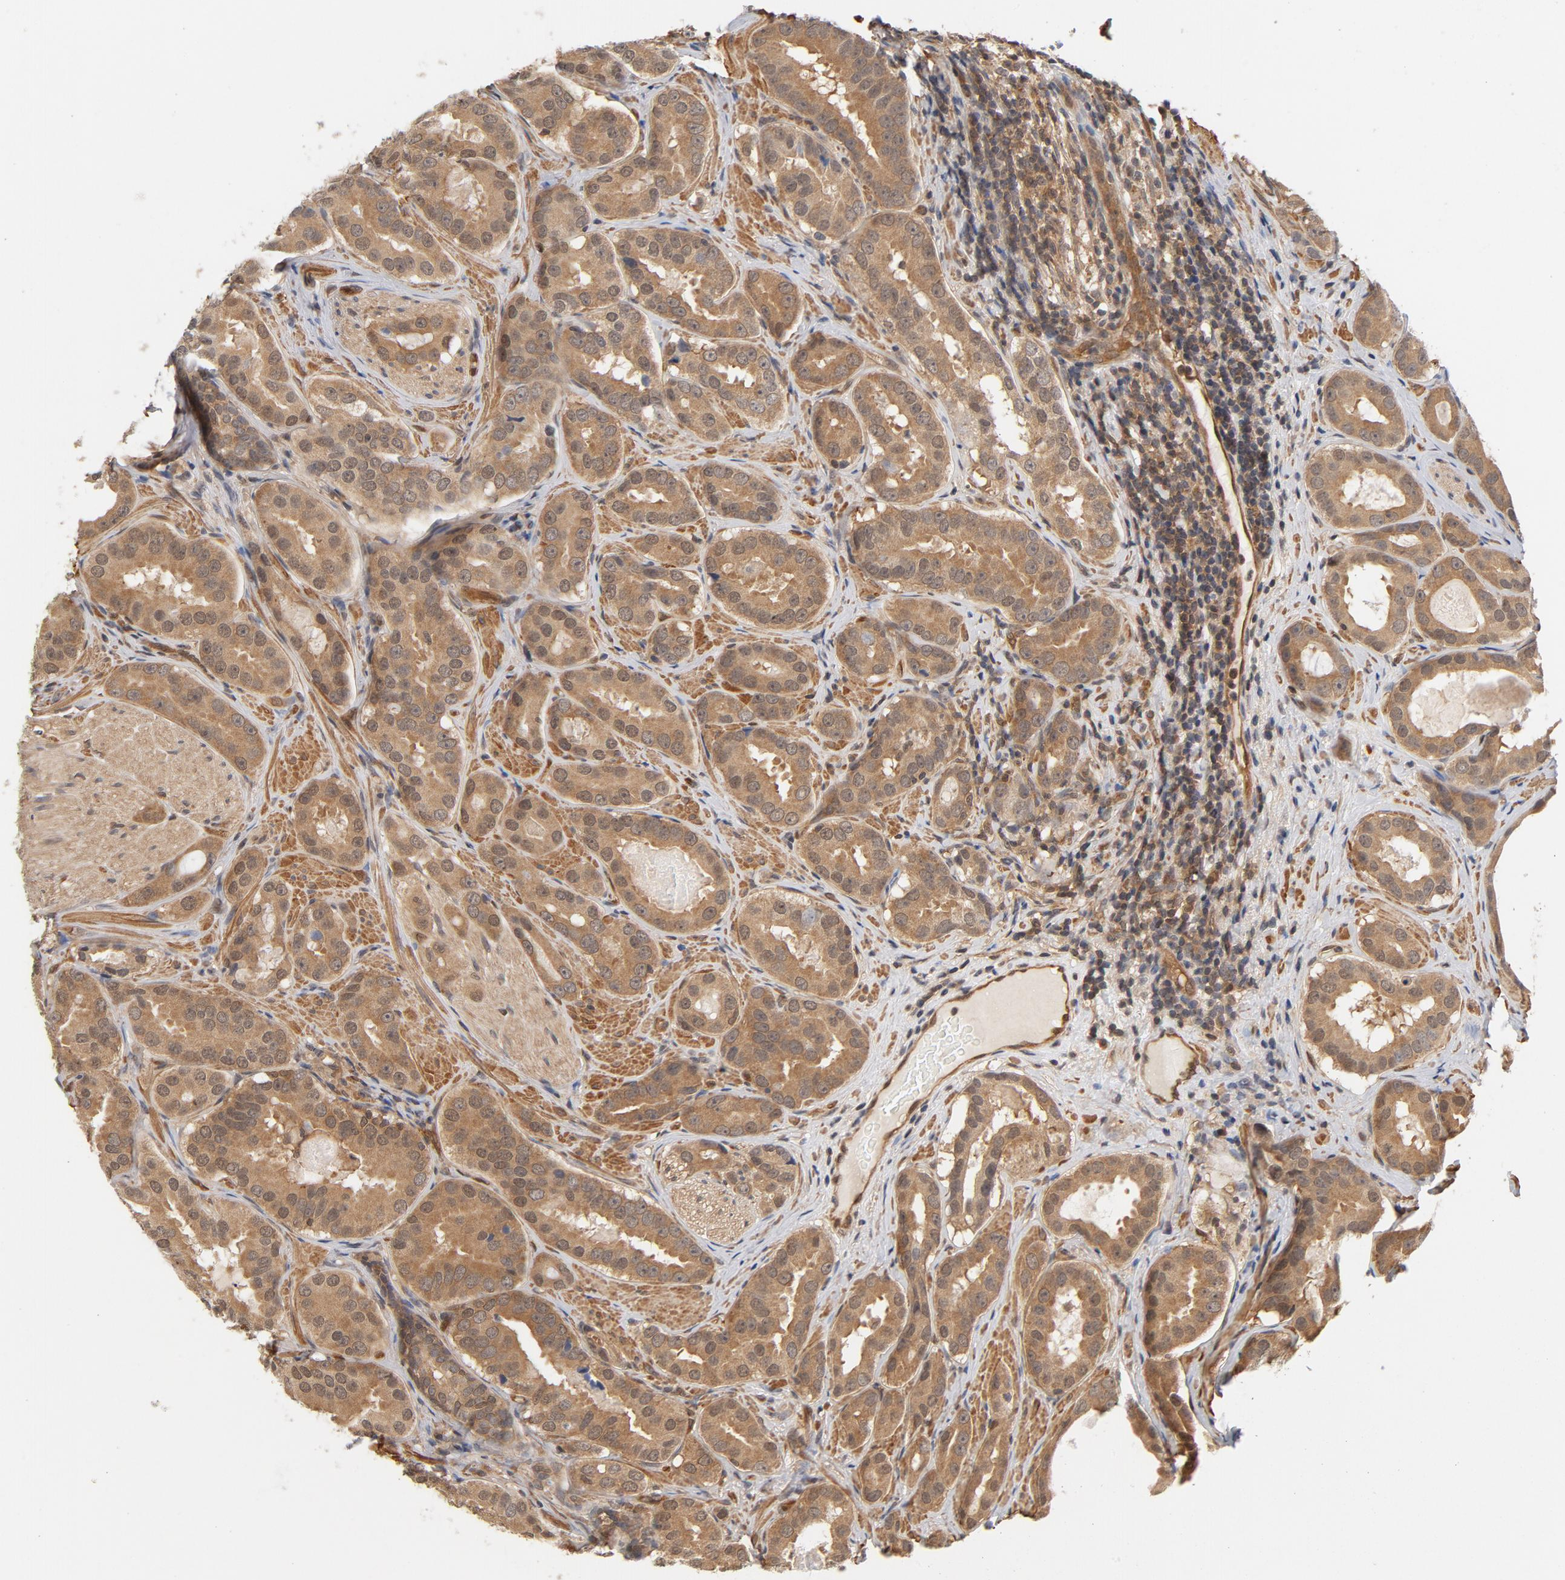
{"staining": {"intensity": "moderate", "quantity": ">75%", "location": "cytoplasmic/membranous"}, "tissue": "prostate cancer", "cell_type": "Tumor cells", "image_type": "cancer", "snomed": [{"axis": "morphology", "description": "Adenocarcinoma, Low grade"}, {"axis": "topography", "description": "Prostate"}], "caption": "Prostate cancer stained for a protein (brown) demonstrates moderate cytoplasmic/membranous positive expression in about >75% of tumor cells.", "gene": "CDC37", "patient": {"sex": "male", "age": 59}}